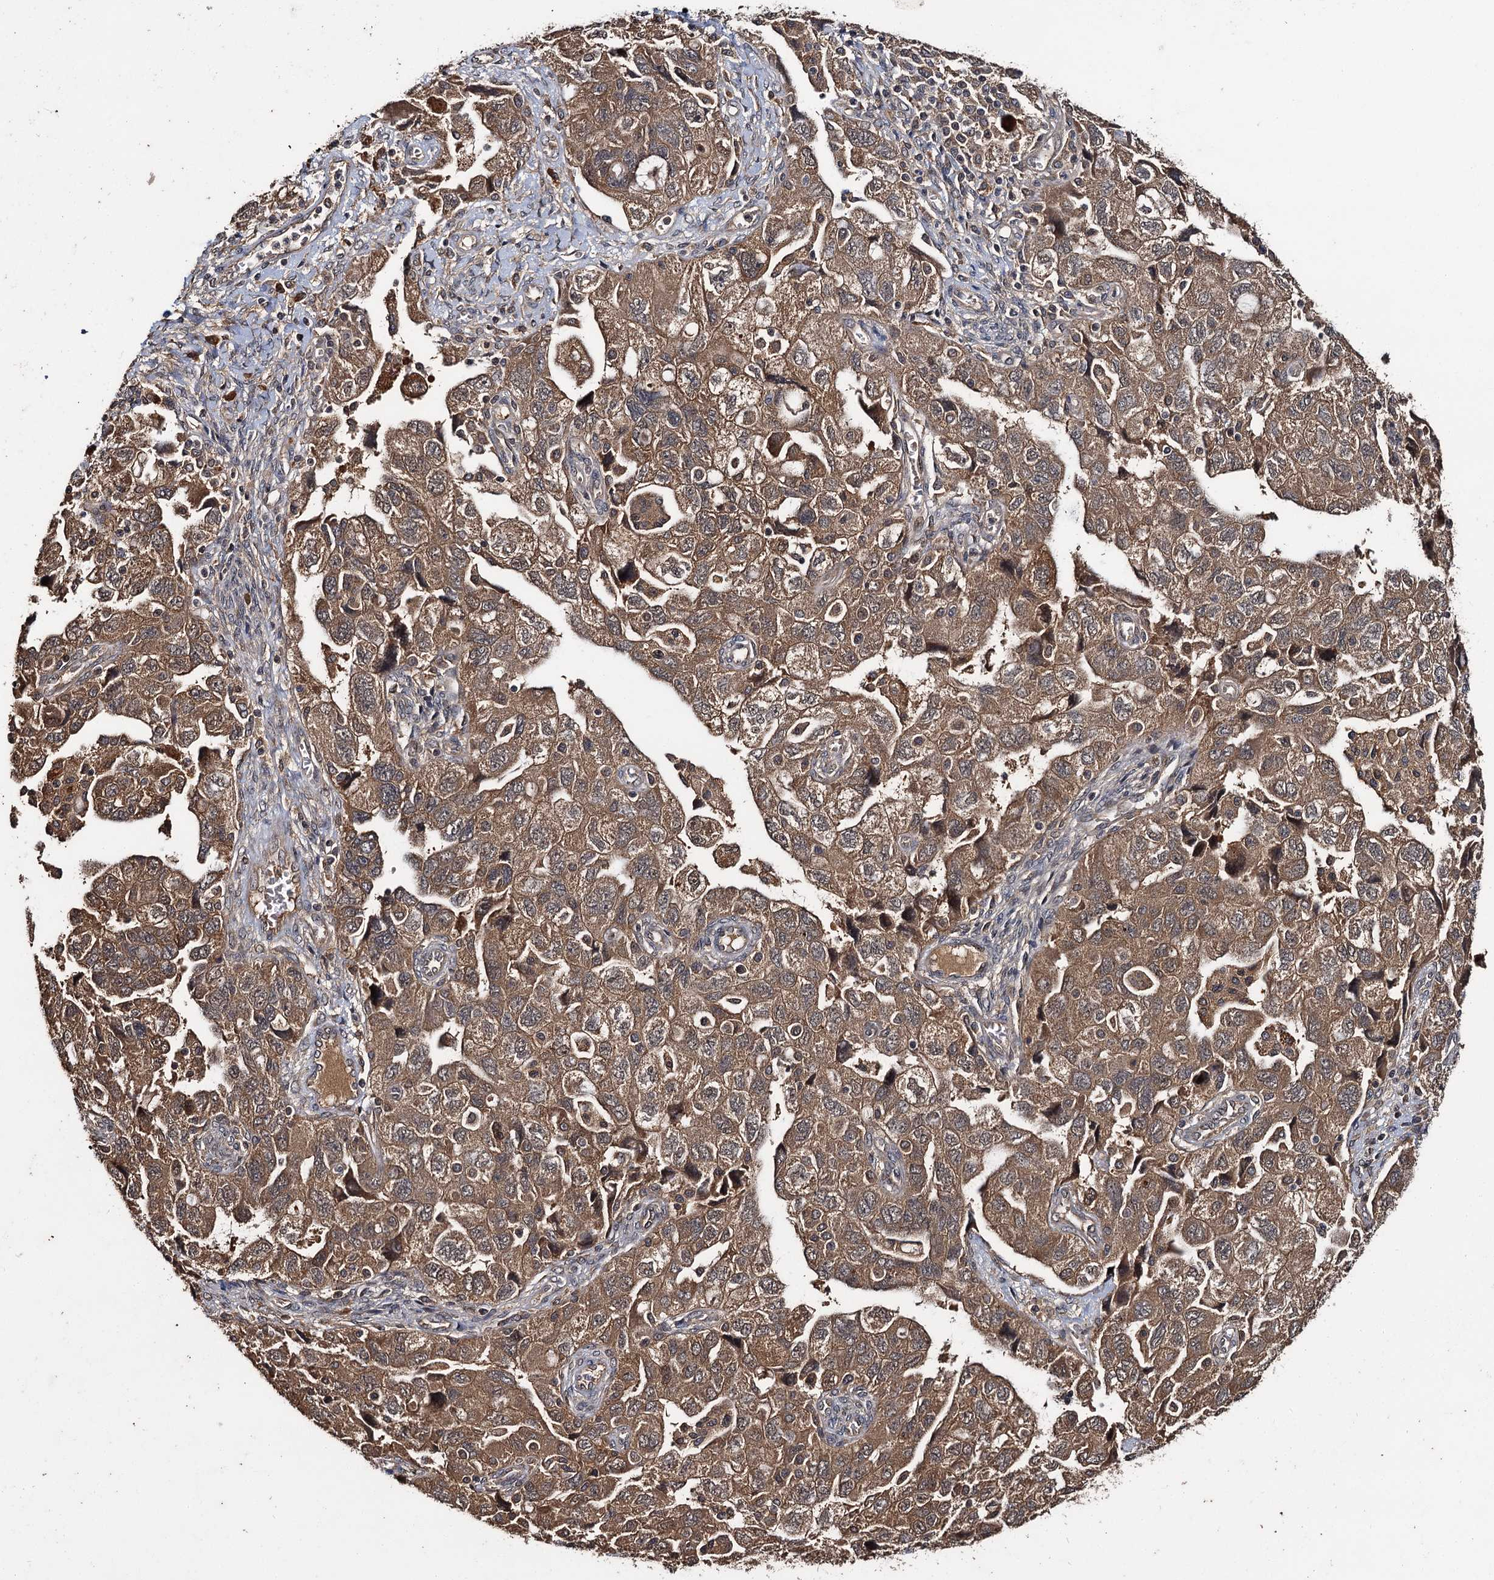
{"staining": {"intensity": "moderate", "quantity": ">75%", "location": "cytoplasmic/membranous"}, "tissue": "ovarian cancer", "cell_type": "Tumor cells", "image_type": "cancer", "snomed": [{"axis": "morphology", "description": "Carcinoma, NOS"}, {"axis": "morphology", "description": "Cystadenocarcinoma, serous, NOS"}, {"axis": "topography", "description": "Ovary"}], "caption": "Carcinoma (ovarian) stained with immunohistochemistry (IHC) reveals moderate cytoplasmic/membranous staining in about >75% of tumor cells.", "gene": "SLC46A3", "patient": {"sex": "female", "age": 69}}